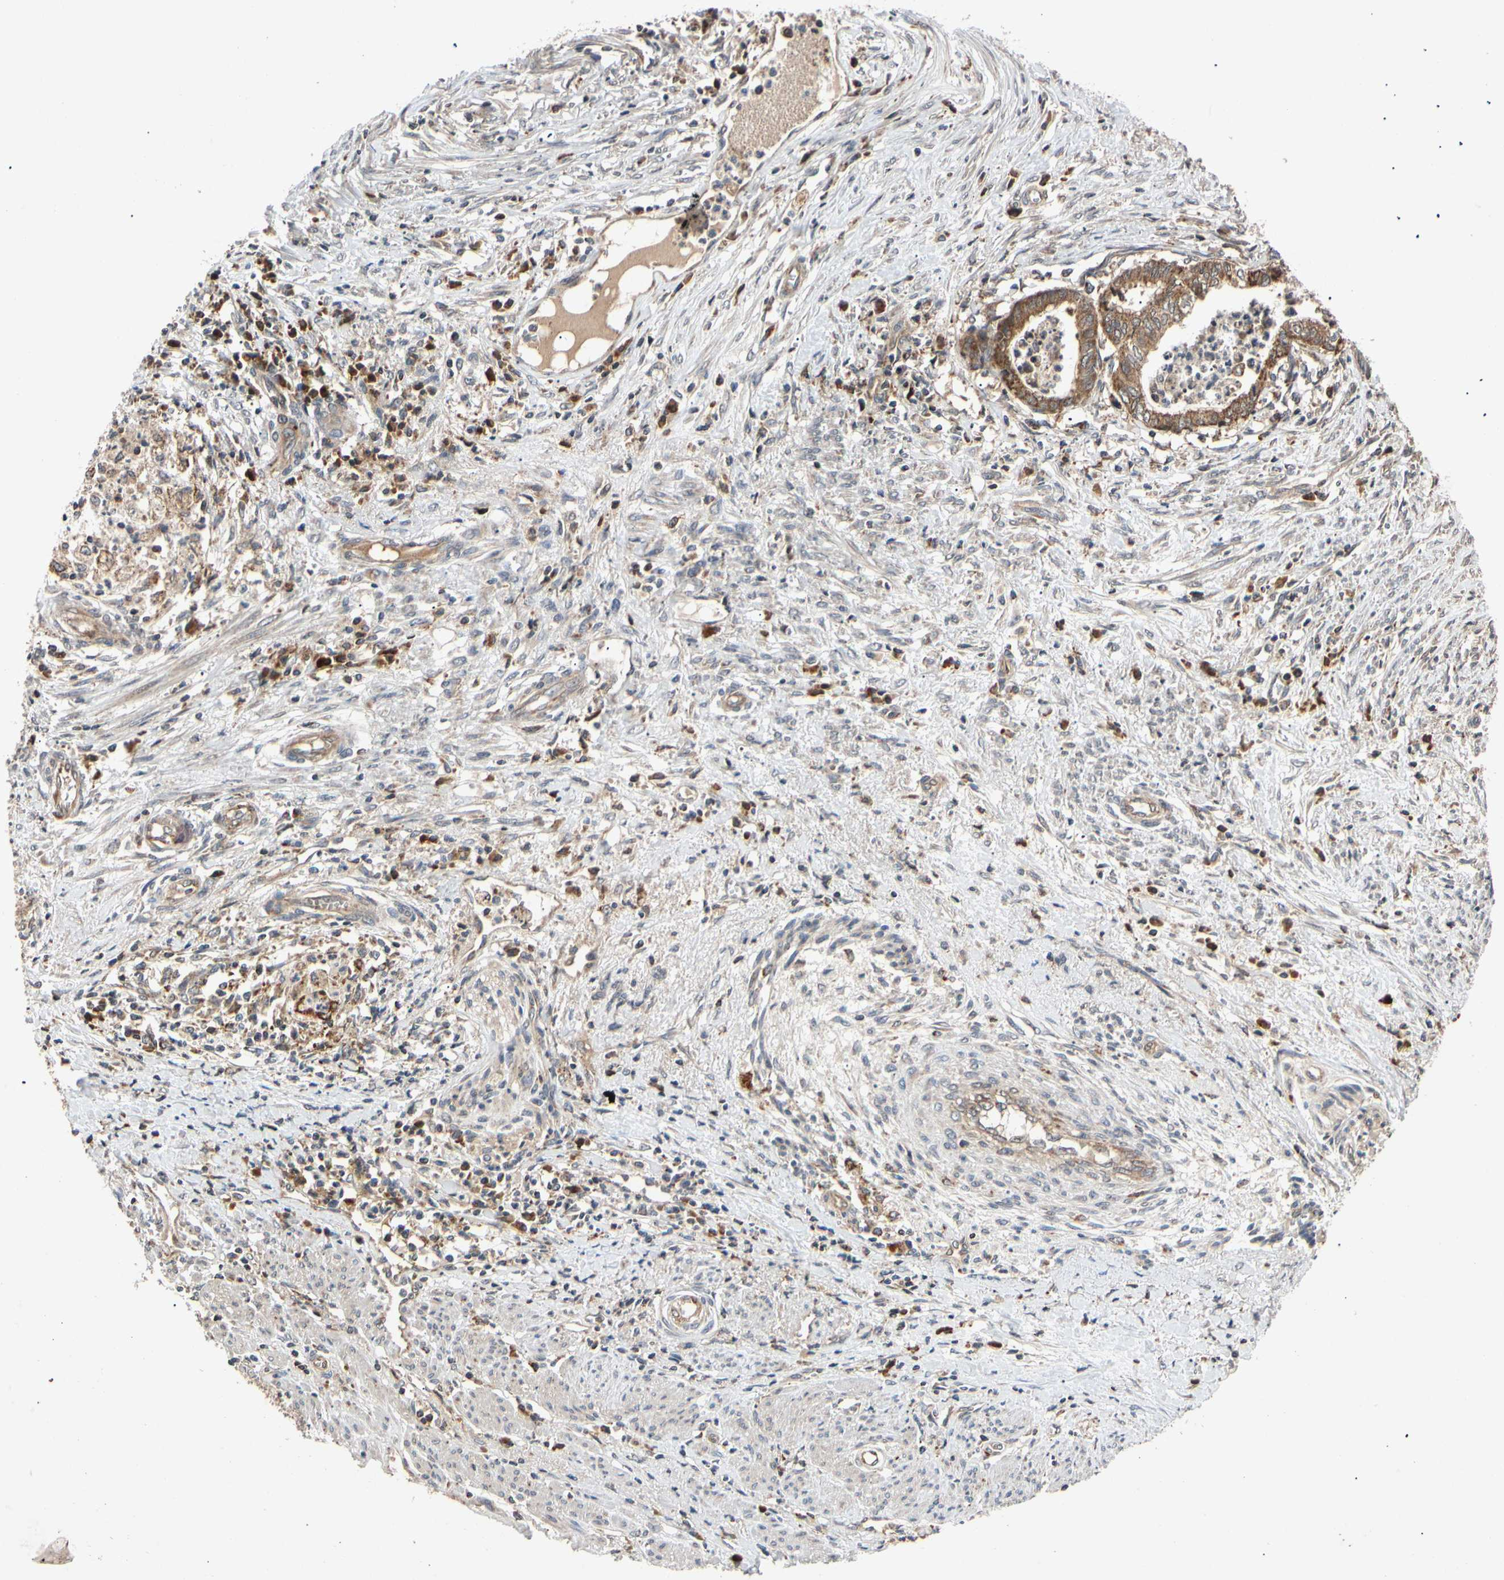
{"staining": {"intensity": "strong", "quantity": ">75%", "location": "cytoplasmic/membranous"}, "tissue": "endometrial cancer", "cell_type": "Tumor cells", "image_type": "cancer", "snomed": [{"axis": "morphology", "description": "Necrosis, NOS"}, {"axis": "morphology", "description": "Adenocarcinoma, NOS"}, {"axis": "topography", "description": "Endometrium"}], "caption": "DAB (3,3'-diaminobenzidine) immunohistochemical staining of human endometrial cancer displays strong cytoplasmic/membranous protein positivity in approximately >75% of tumor cells.", "gene": "MRPS22", "patient": {"sex": "female", "age": 79}}